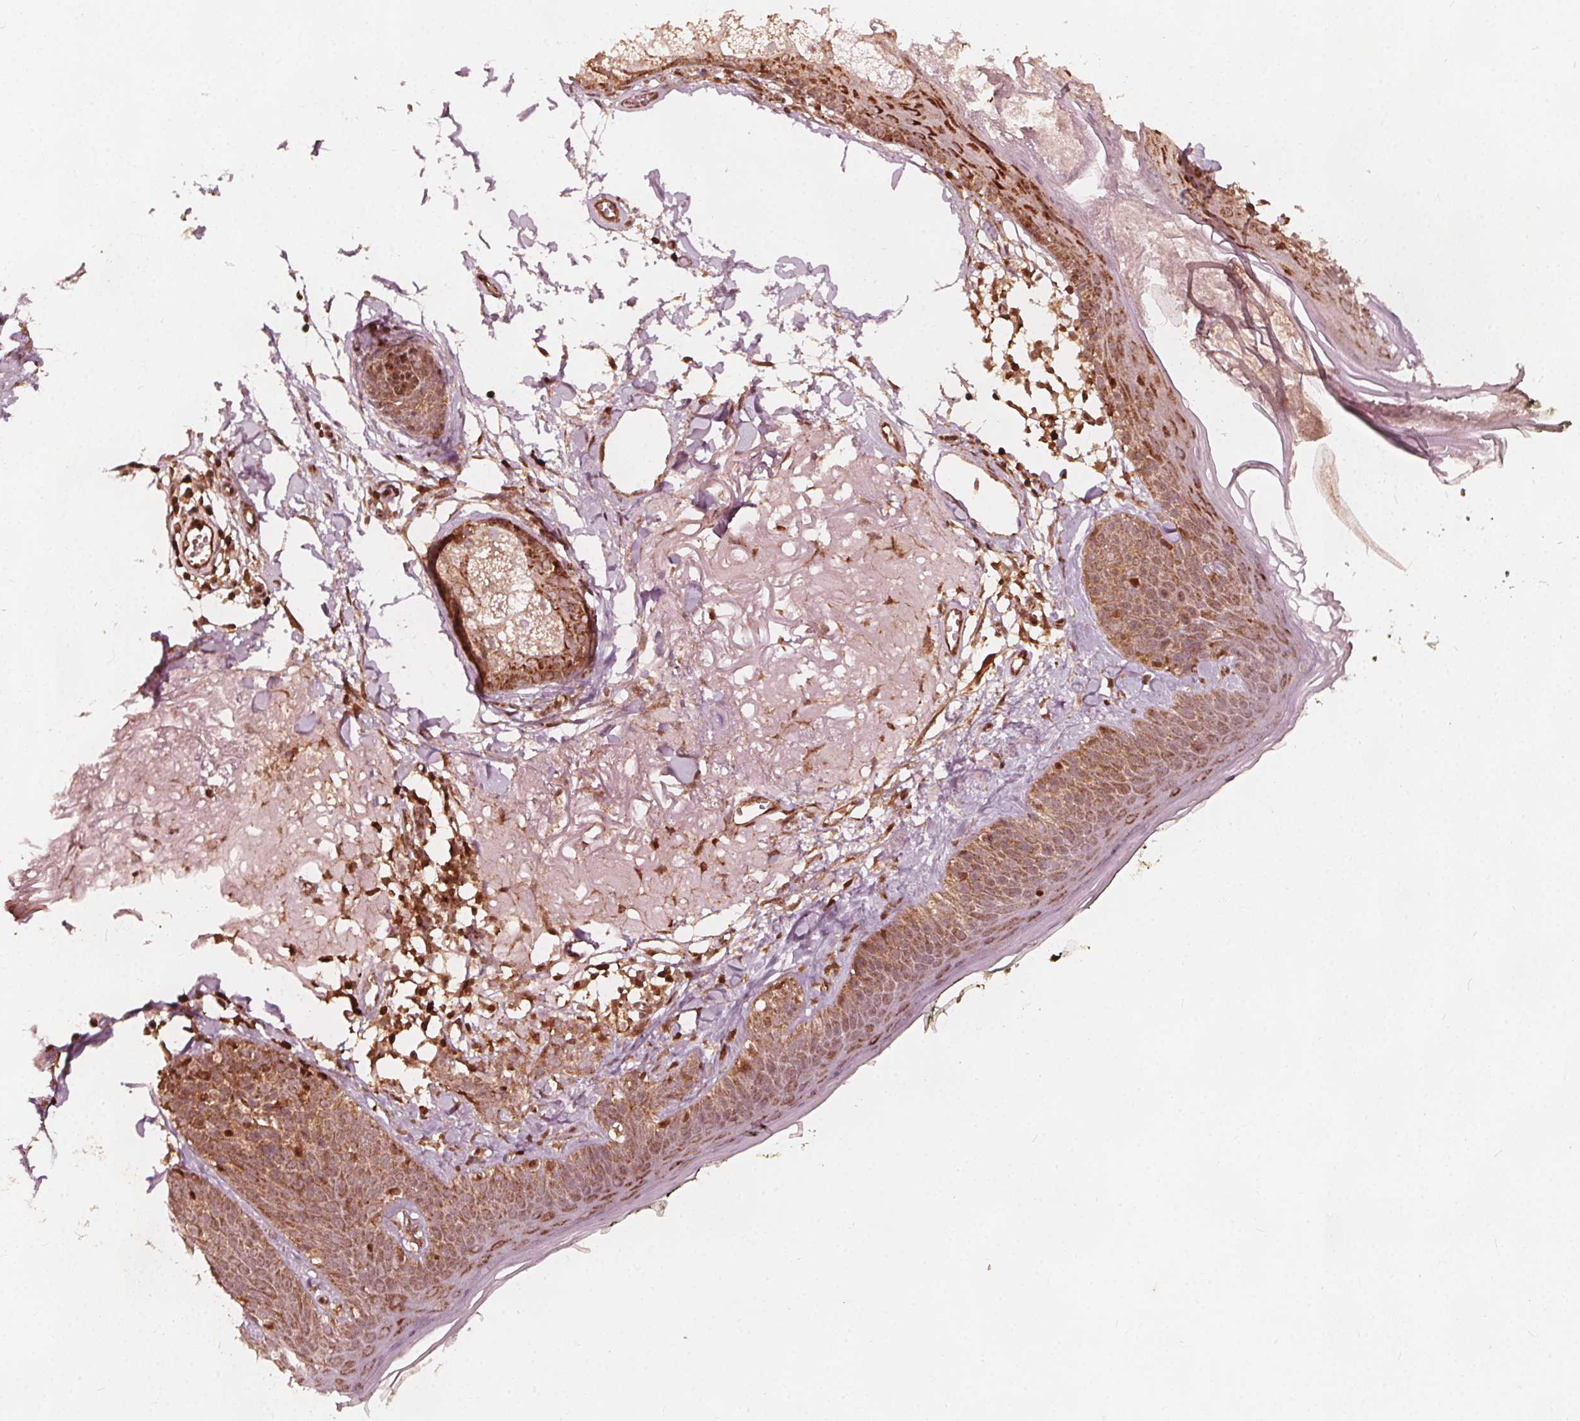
{"staining": {"intensity": "strong", "quantity": ">75%", "location": "cytoplasmic/membranous,nuclear"}, "tissue": "skin", "cell_type": "Fibroblasts", "image_type": "normal", "snomed": [{"axis": "morphology", "description": "Normal tissue, NOS"}, {"axis": "topography", "description": "Skin"}], "caption": "The immunohistochemical stain highlights strong cytoplasmic/membranous,nuclear expression in fibroblasts of normal skin.", "gene": "AIP", "patient": {"sex": "male", "age": 76}}